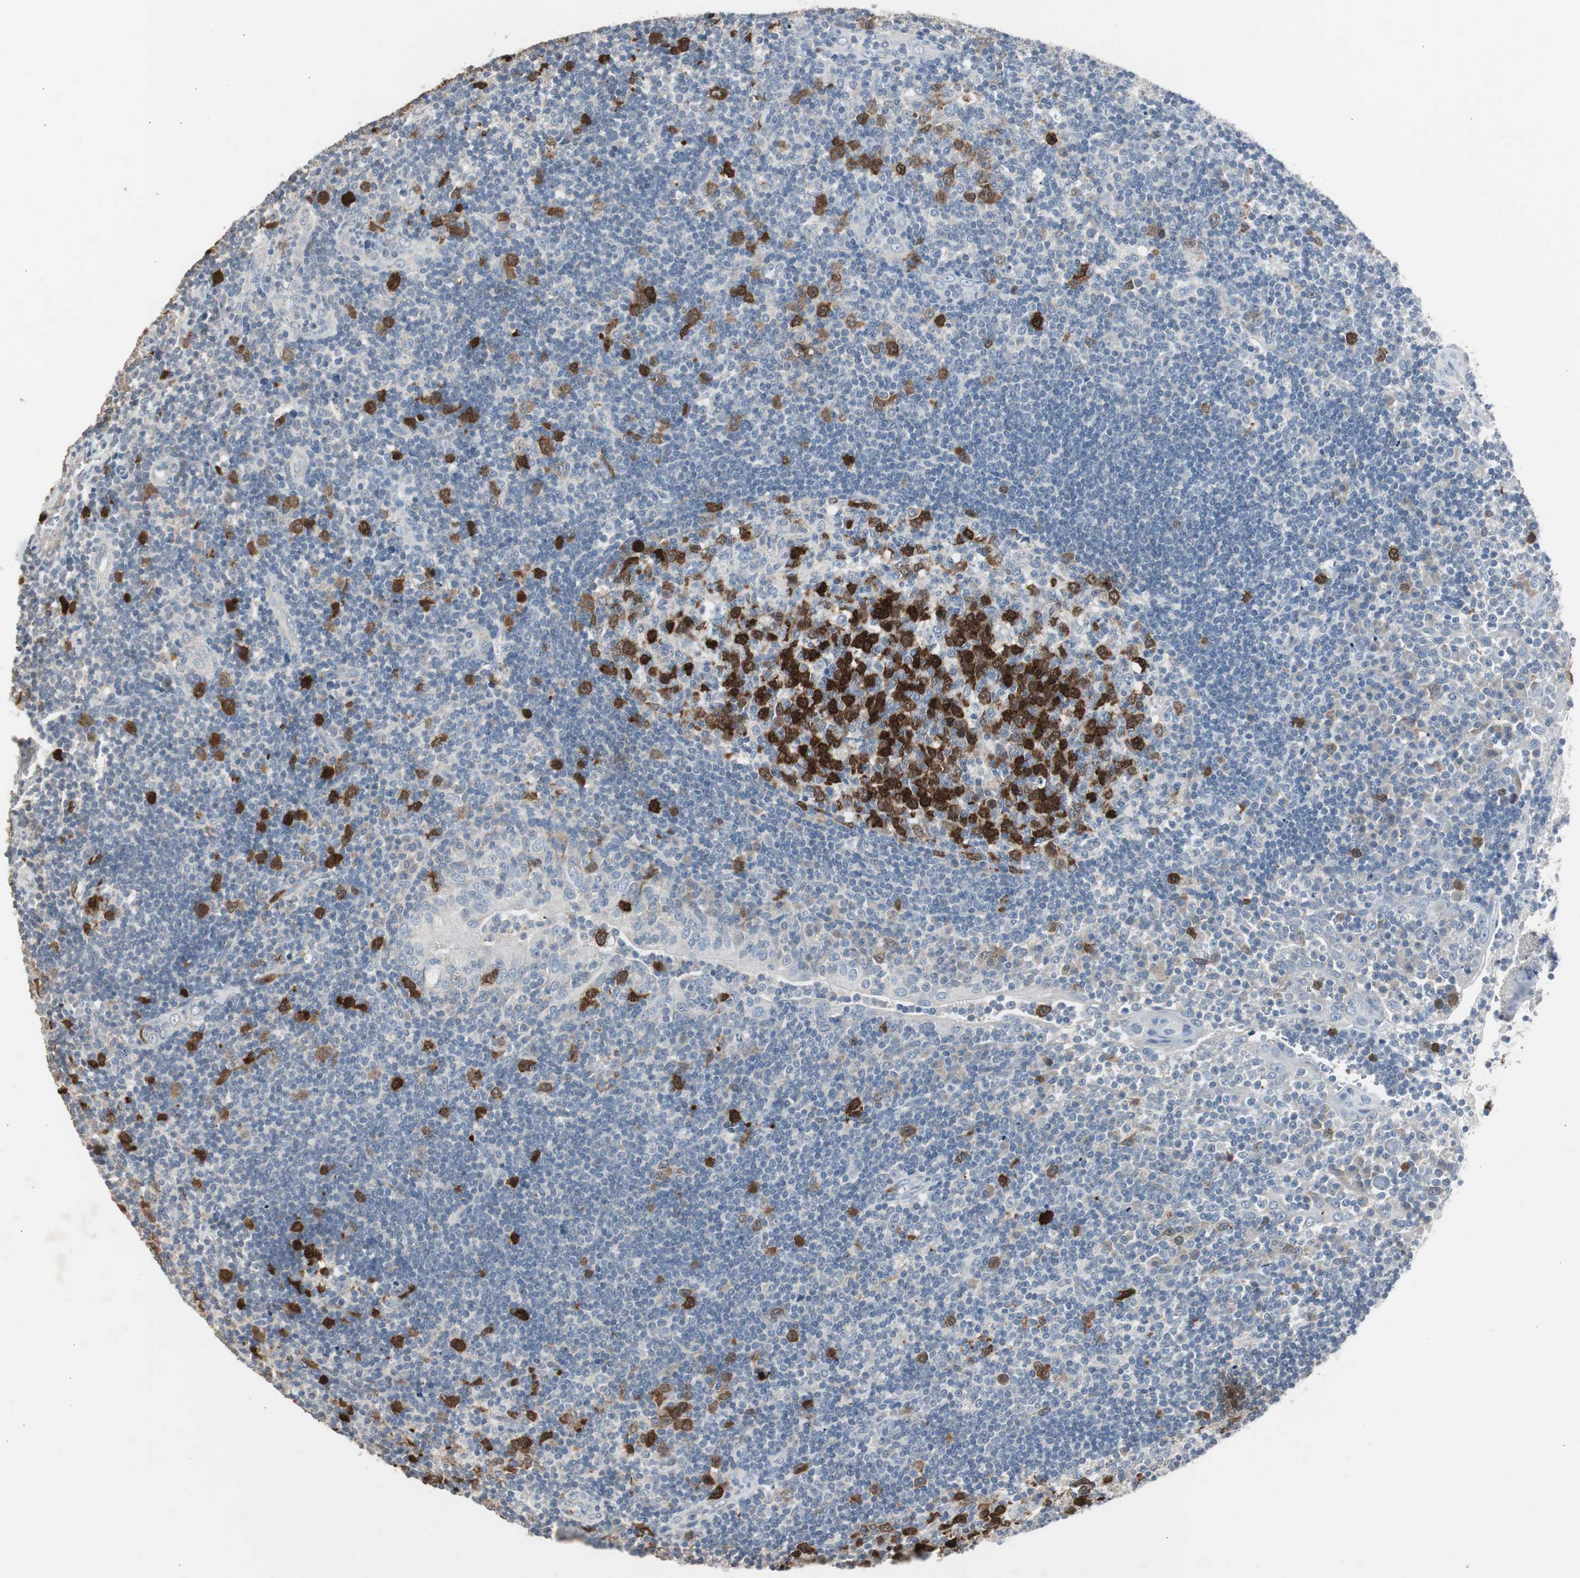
{"staining": {"intensity": "strong", "quantity": "25%-75%", "location": "cytoplasmic/membranous,nuclear"}, "tissue": "tonsil", "cell_type": "Germinal center cells", "image_type": "normal", "snomed": [{"axis": "morphology", "description": "Normal tissue, NOS"}, {"axis": "topography", "description": "Tonsil"}], "caption": "Immunohistochemistry (IHC) (DAB) staining of normal tonsil reveals strong cytoplasmic/membranous,nuclear protein staining in about 25%-75% of germinal center cells.", "gene": "TK1", "patient": {"sex": "female", "age": 40}}